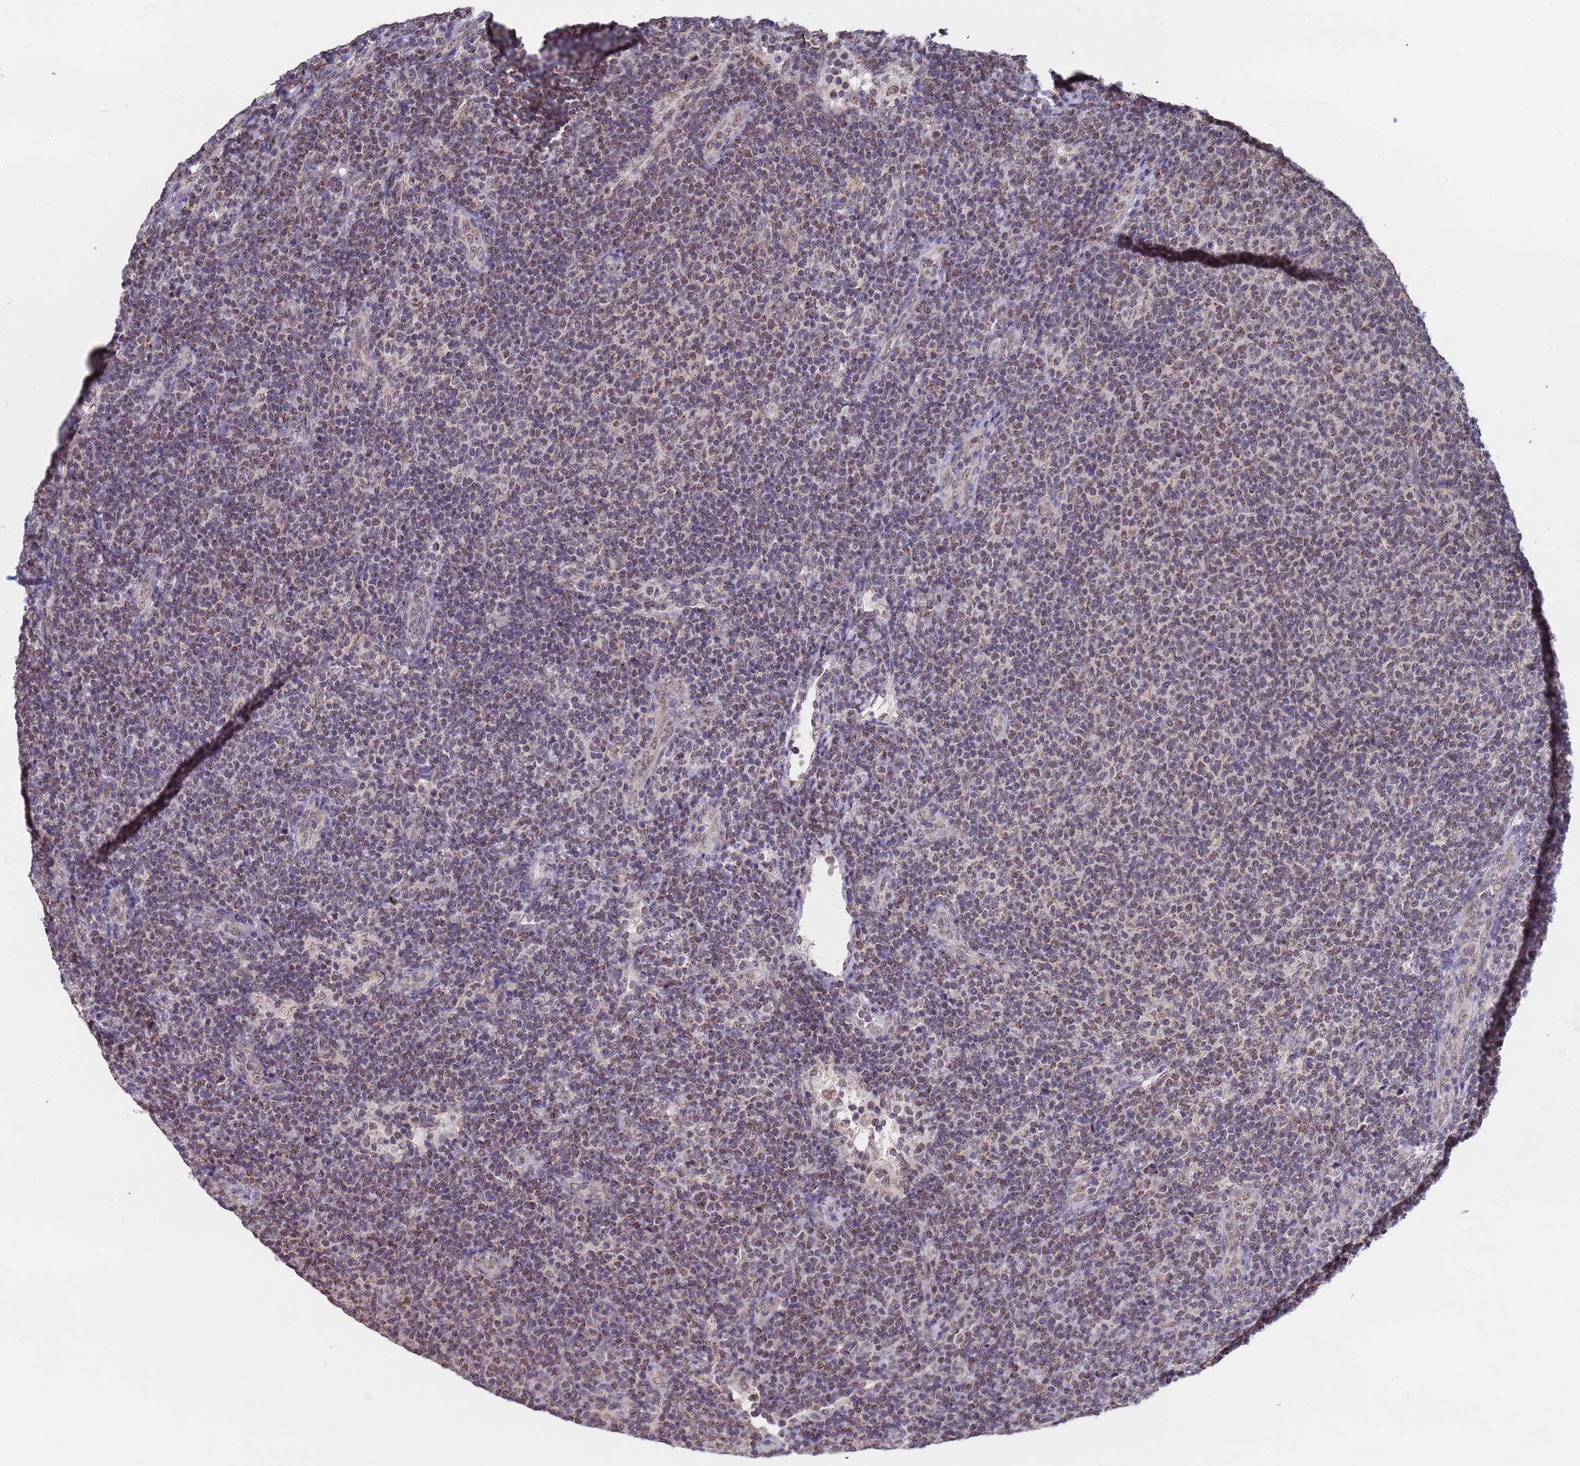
{"staining": {"intensity": "weak", "quantity": "<25%", "location": "nuclear"}, "tissue": "lymphoma", "cell_type": "Tumor cells", "image_type": "cancer", "snomed": [{"axis": "morphology", "description": "Malignant lymphoma, non-Hodgkin's type, Low grade"}, {"axis": "topography", "description": "Lymph node"}], "caption": "This is a photomicrograph of IHC staining of lymphoma, which shows no staining in tumor cells.", "gene": "DENND2B", "patient": {"sex": "male", "age": 66}}